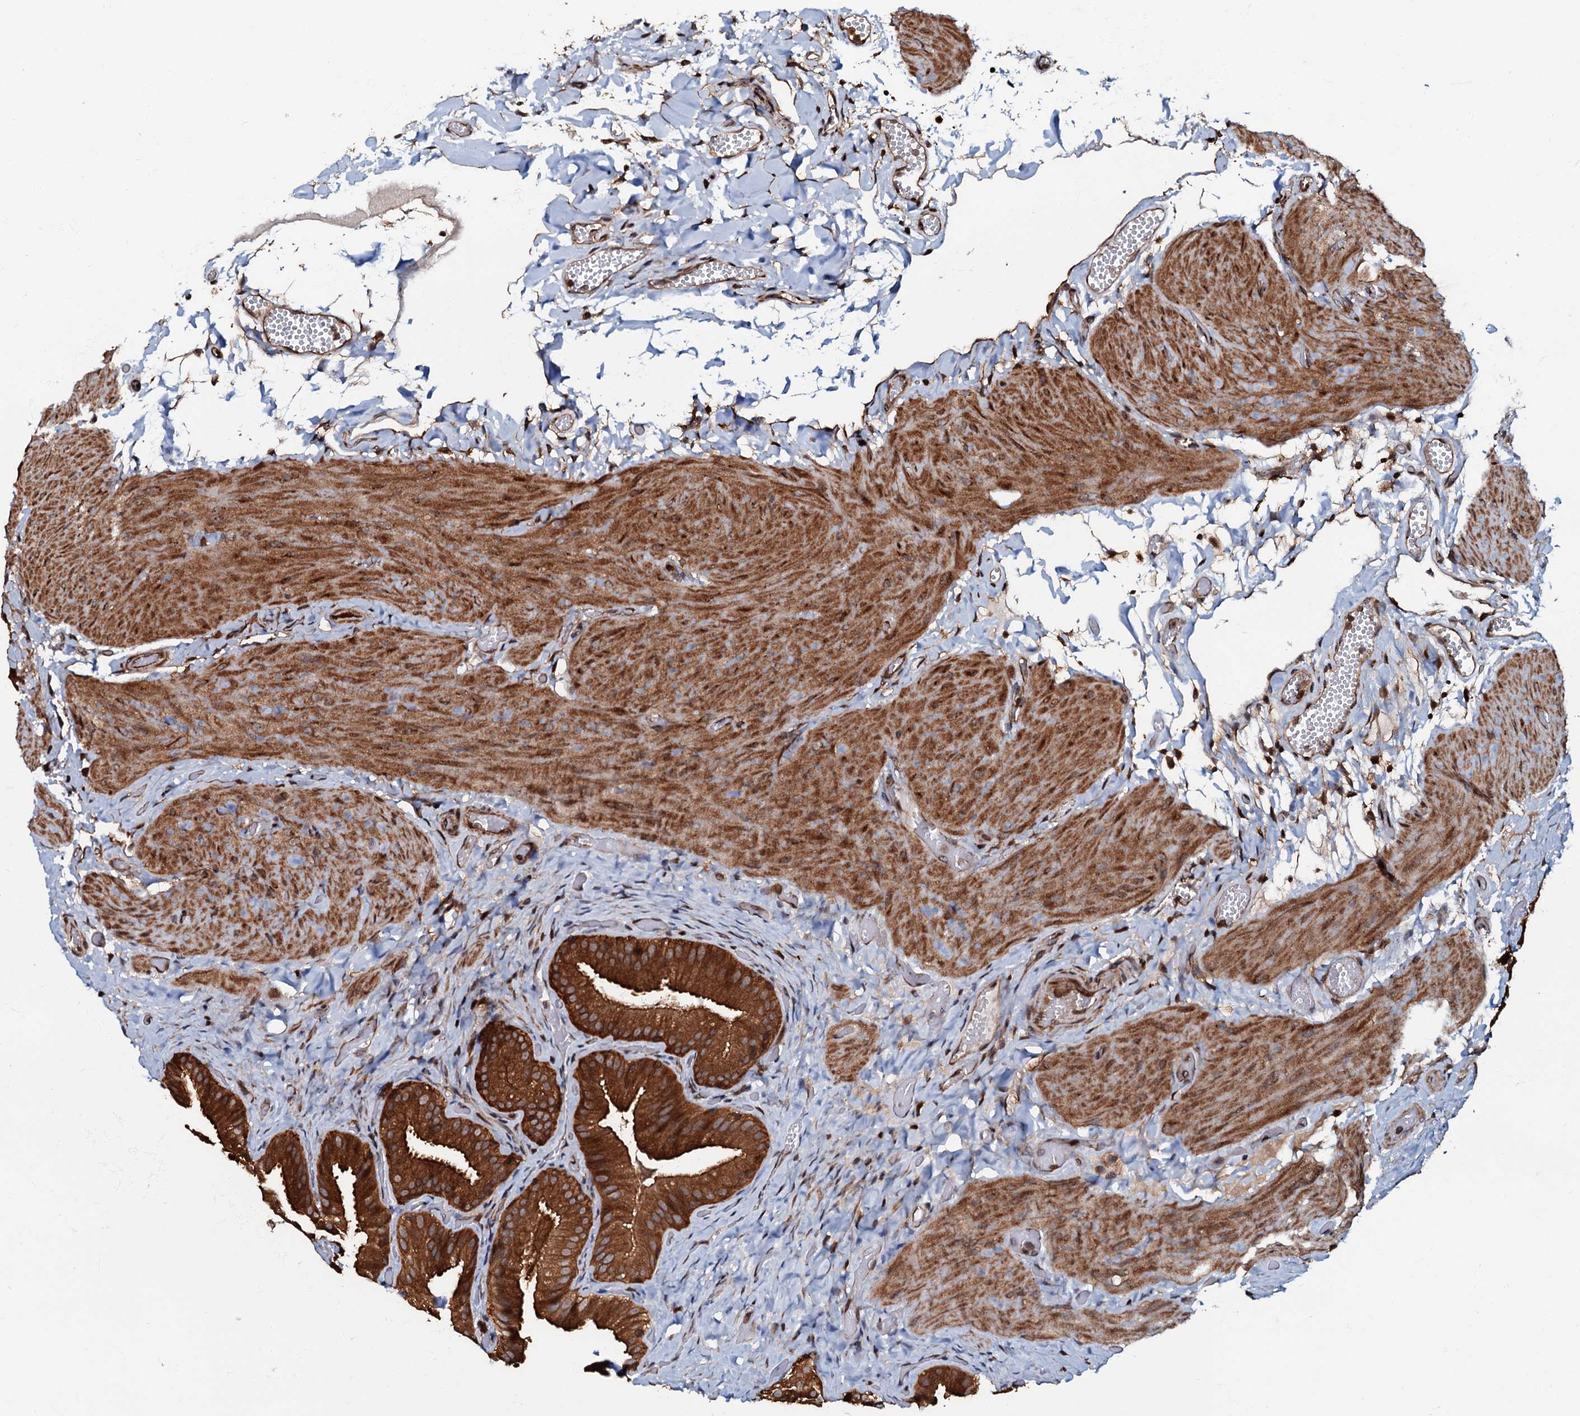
{"staining": {"intensity": "strong", "quantity": ">75%", "location": "cytoplasmic/membranous"}, "tissue": "gallbladder", "cell_type": "Glandular cells", "image_type": "normal", "snomed": [{"axis": "morphology", "description": "Normal tissue, NOS"}, {"axis": "topography", "description": "Gallbladder"}], "caption": "An immunohistochemistry micrograph of unremarkable tissue is shown. Protein staining in brown labels strong cytoplasmic/membranous positivity in gallbladder within glandular cells.", "gene": "OSBP", "patient": {"sex": "female", "age": 64}}